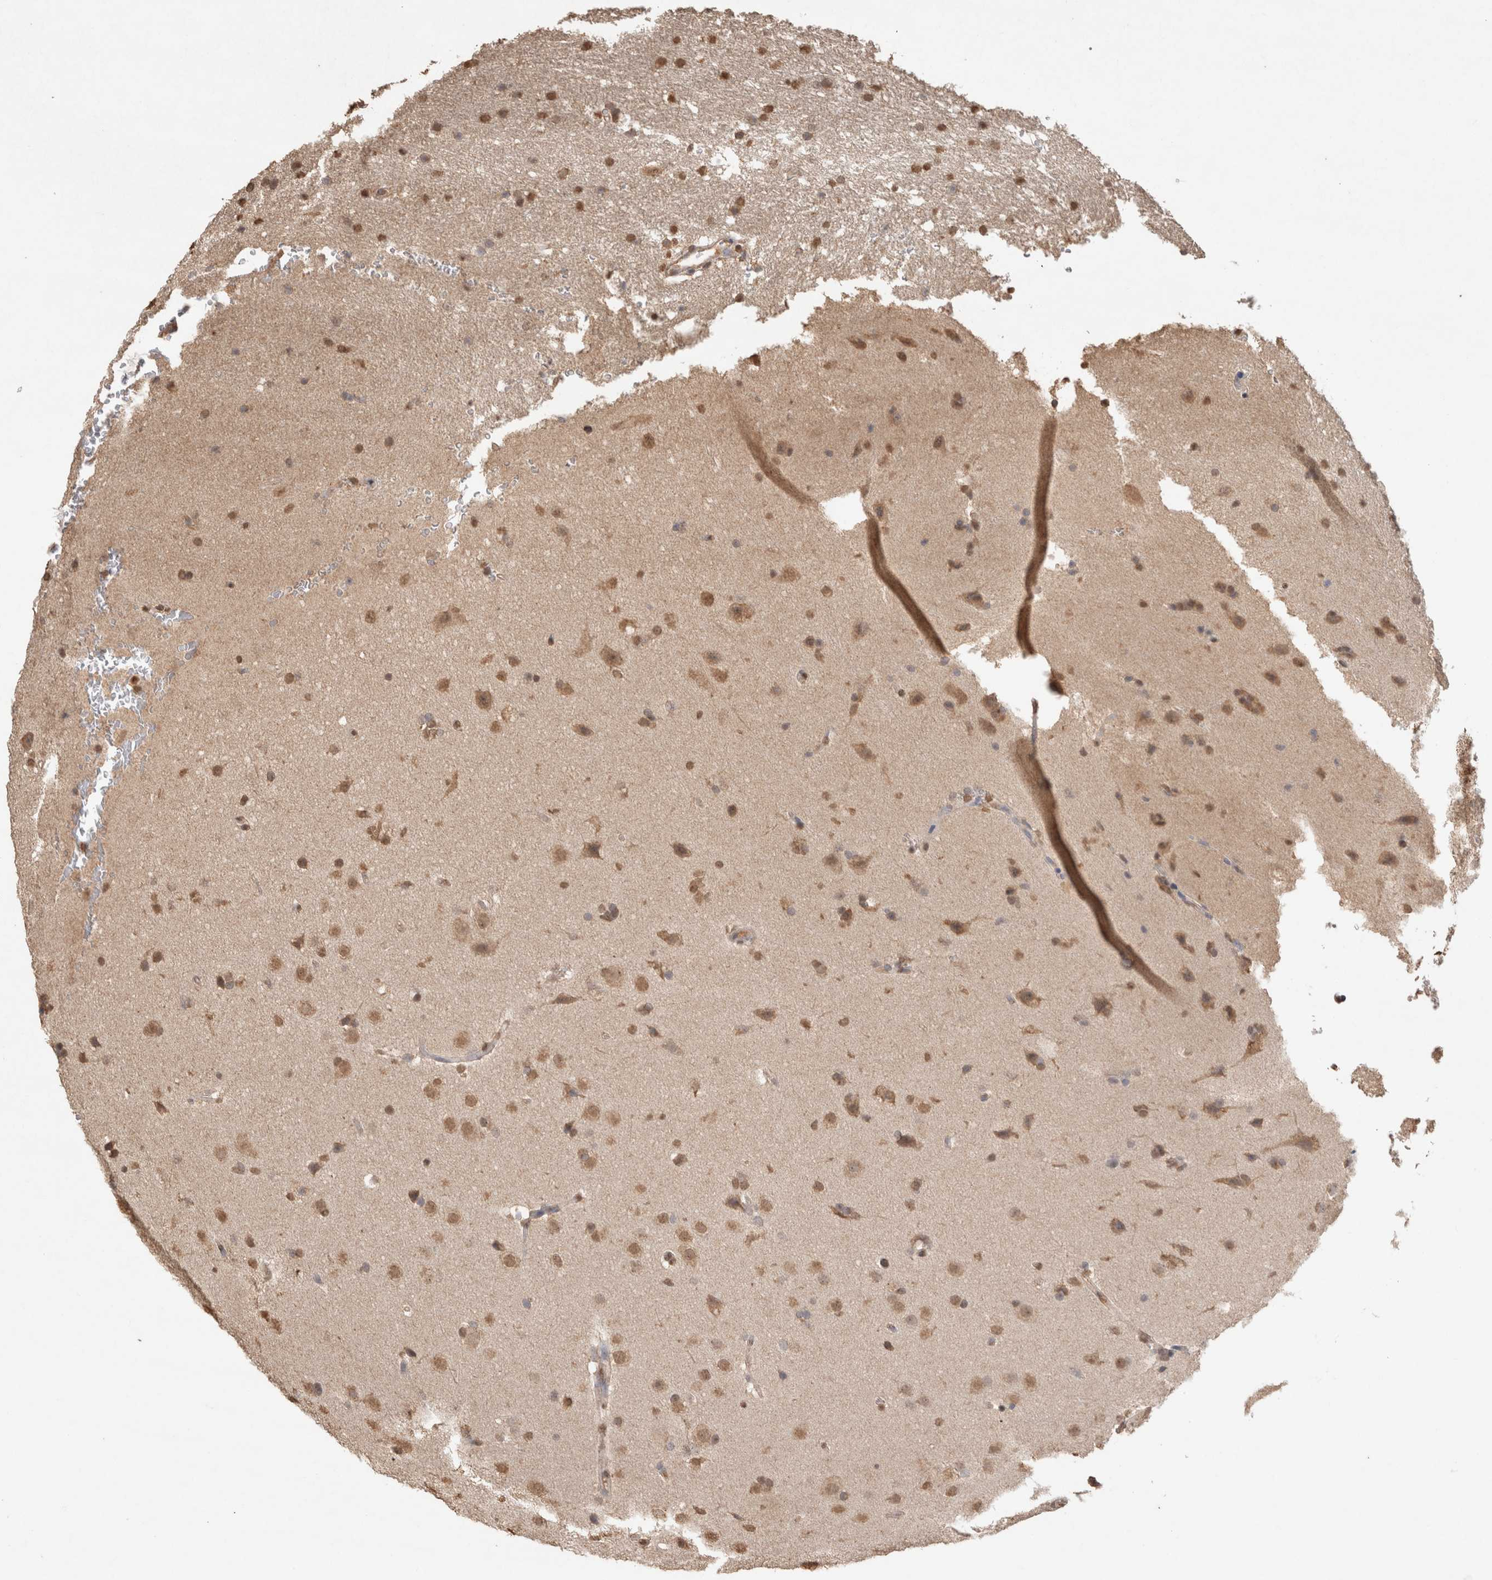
{"staining": {"intensity": "moderate", "quantity": ">75%", "location": "nuclear"}, "tissue": "glioma", "cell_type": "Tumor cells", "image_type": "cancer", "snomed": [{"axis": "morphology", "description": "Glioma, malignant, Low grade"}, {"axis": "topography", "description": "Brain"}], "caption": "DAB immunohistochemical staining of human malignant glioma (low-grade) reveals moderate nuclear protein staining in about >75% of tumor cells.", "gene": "MLX", "patient": {"sex": "female", "age": 37}}